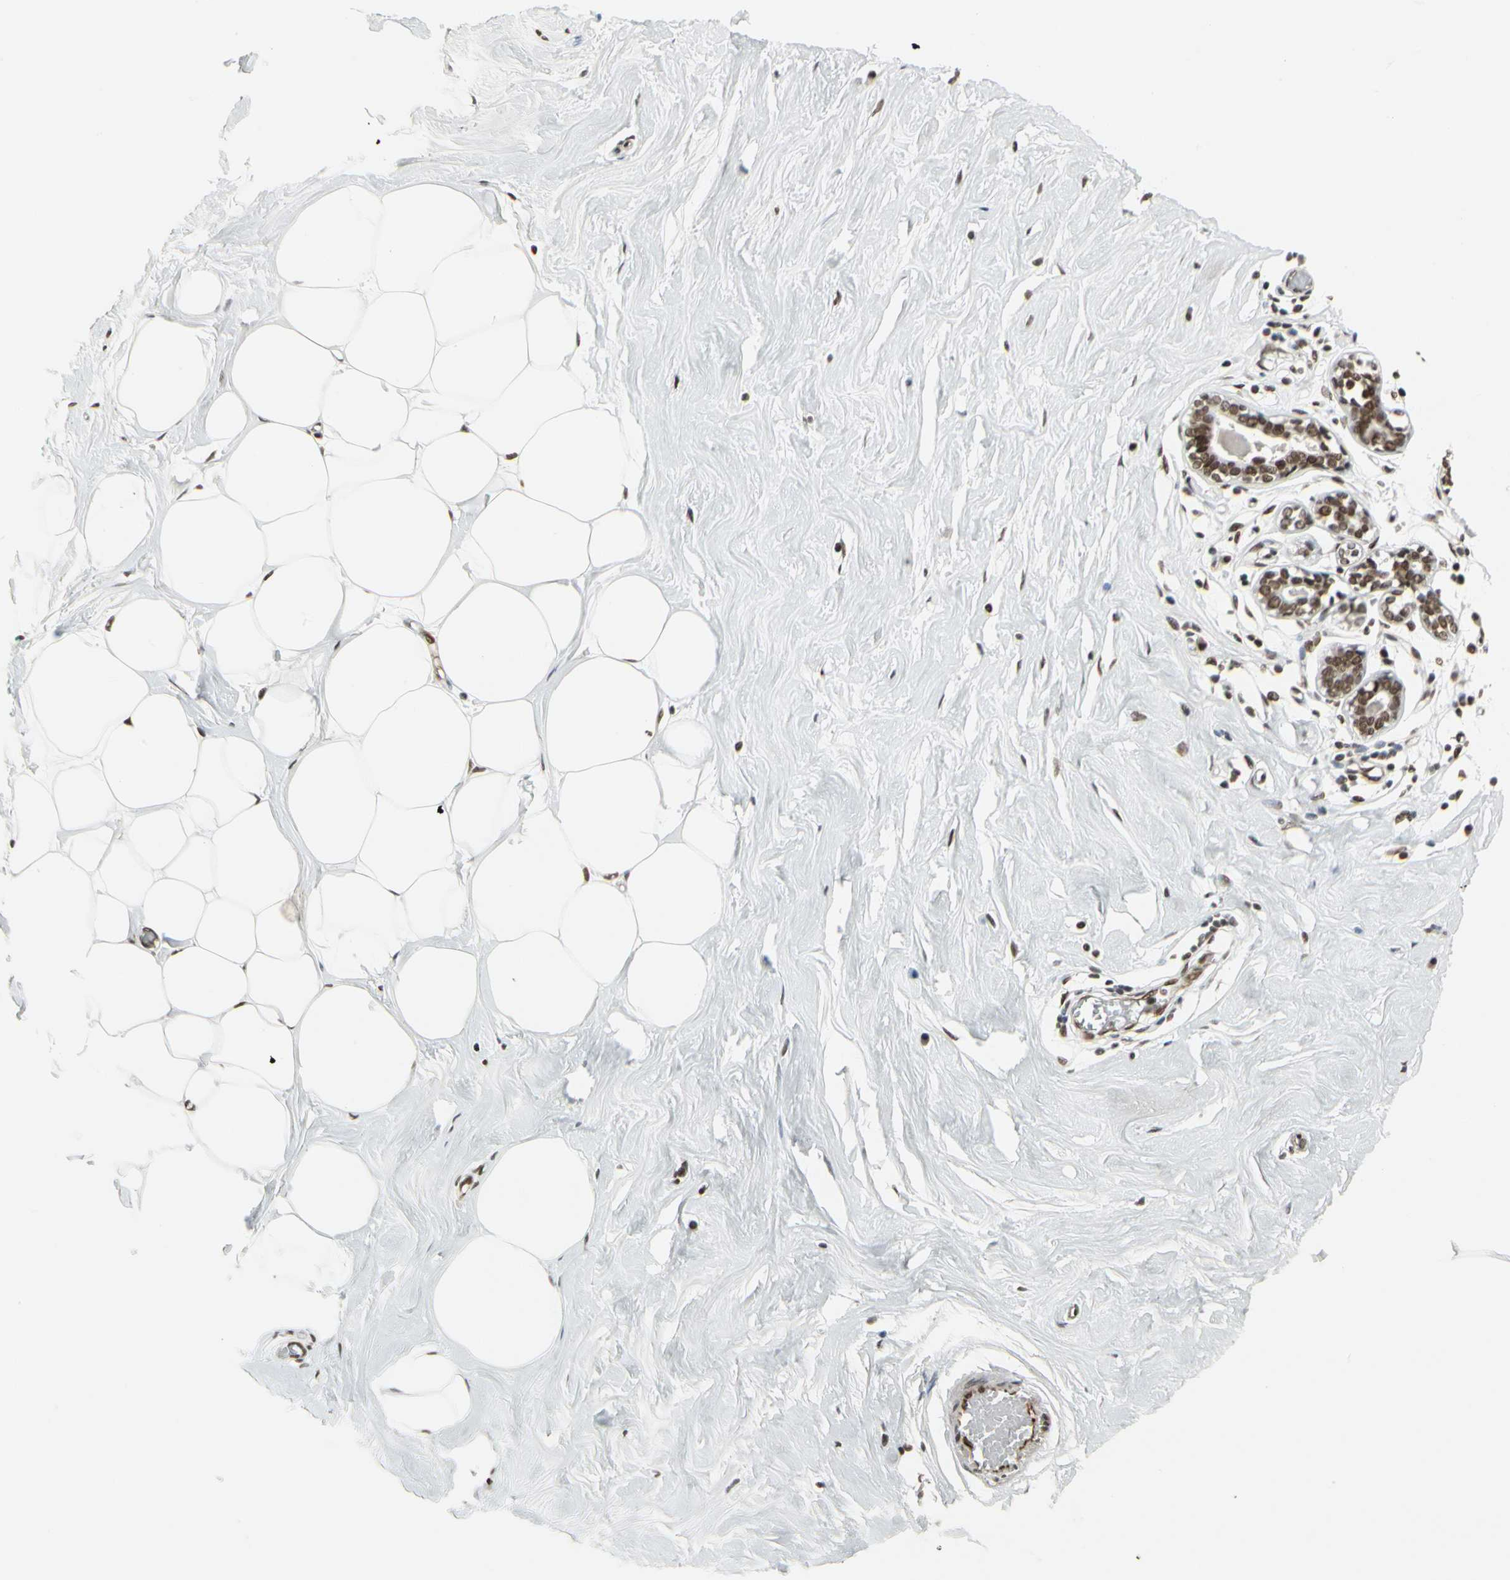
{"staining": {"intensity": "strong", "quantity": ">75%", "location": "nuclear"}, "tissue": "adipose tissue", "cell_type": "Adipocytes", "image_type": "normal", "snomed": [{"axis": "morphology", "description": "Normal tissue, NOS"}, {"axis": "topography", "description": "Breast"}], "caption": "The image demonstrates a brown stain indicating the presence of a protein in the nuclear of adipocytes in adipose tissue. (DAB (3,3'-diaminobenzidine) IHC with brightfield microscopy, high magnification).", "gene": "HMG20A", "patient": {"sex": "female", "age": 44}}